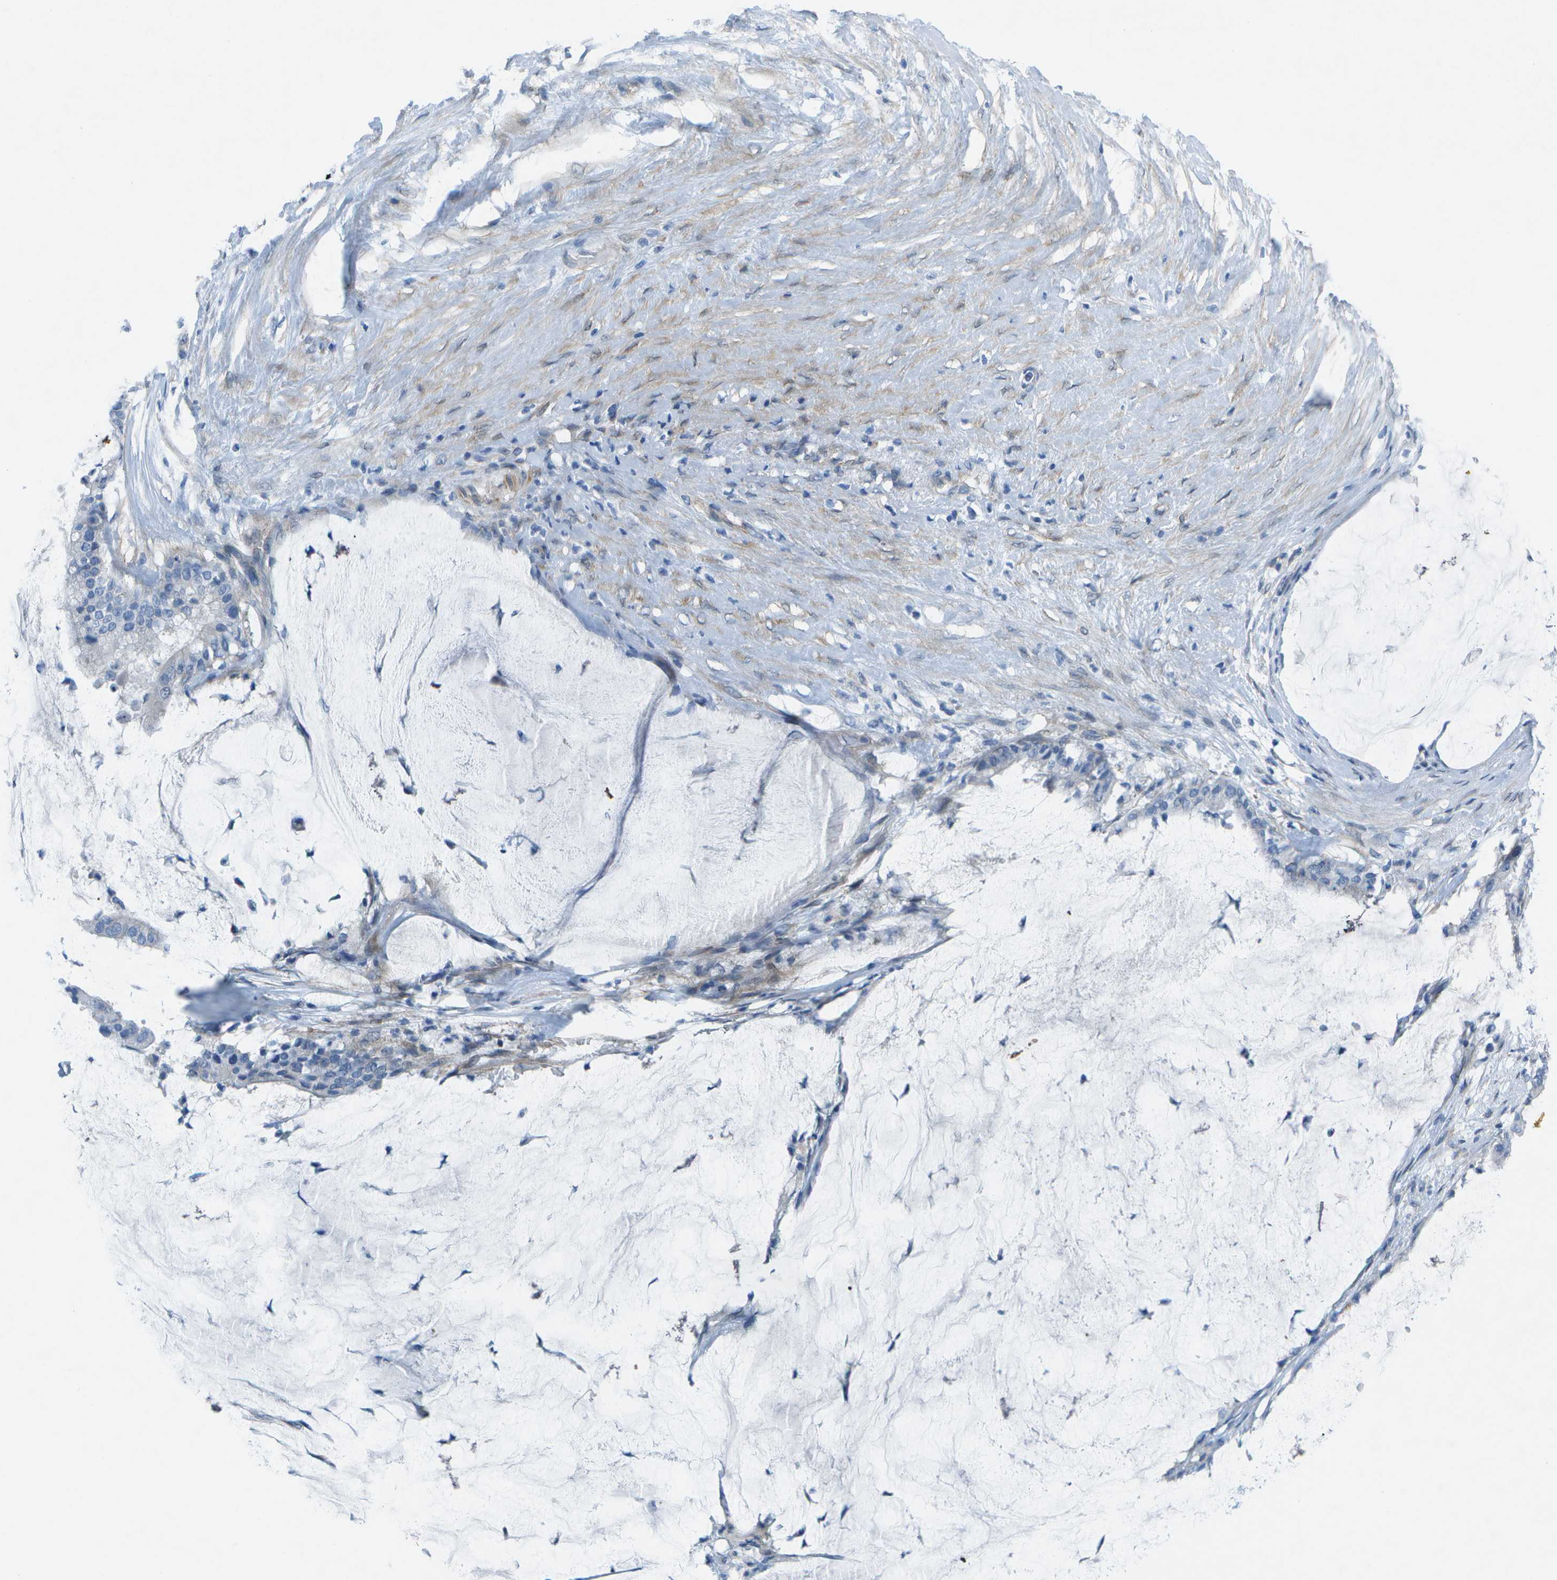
{"staining": {"intensity": "negative", "quantity": "none", "location": "none"}, "tissue": "pancreatic cancer", "cell_type": "Tumor cells", "image_type": "cancer", "snomed": [{"axis": "morphology", "description": "Adenocarcinoma, NOS"}, {"axis": "topography", "description": "Pancreas"}], "caption": "Immunohistochemistry (IHC) of human pancreatic cancer displays no staining in tumor cells.", "gene": "SORBS3", "patient": {"sex": "male", "age": 41}}